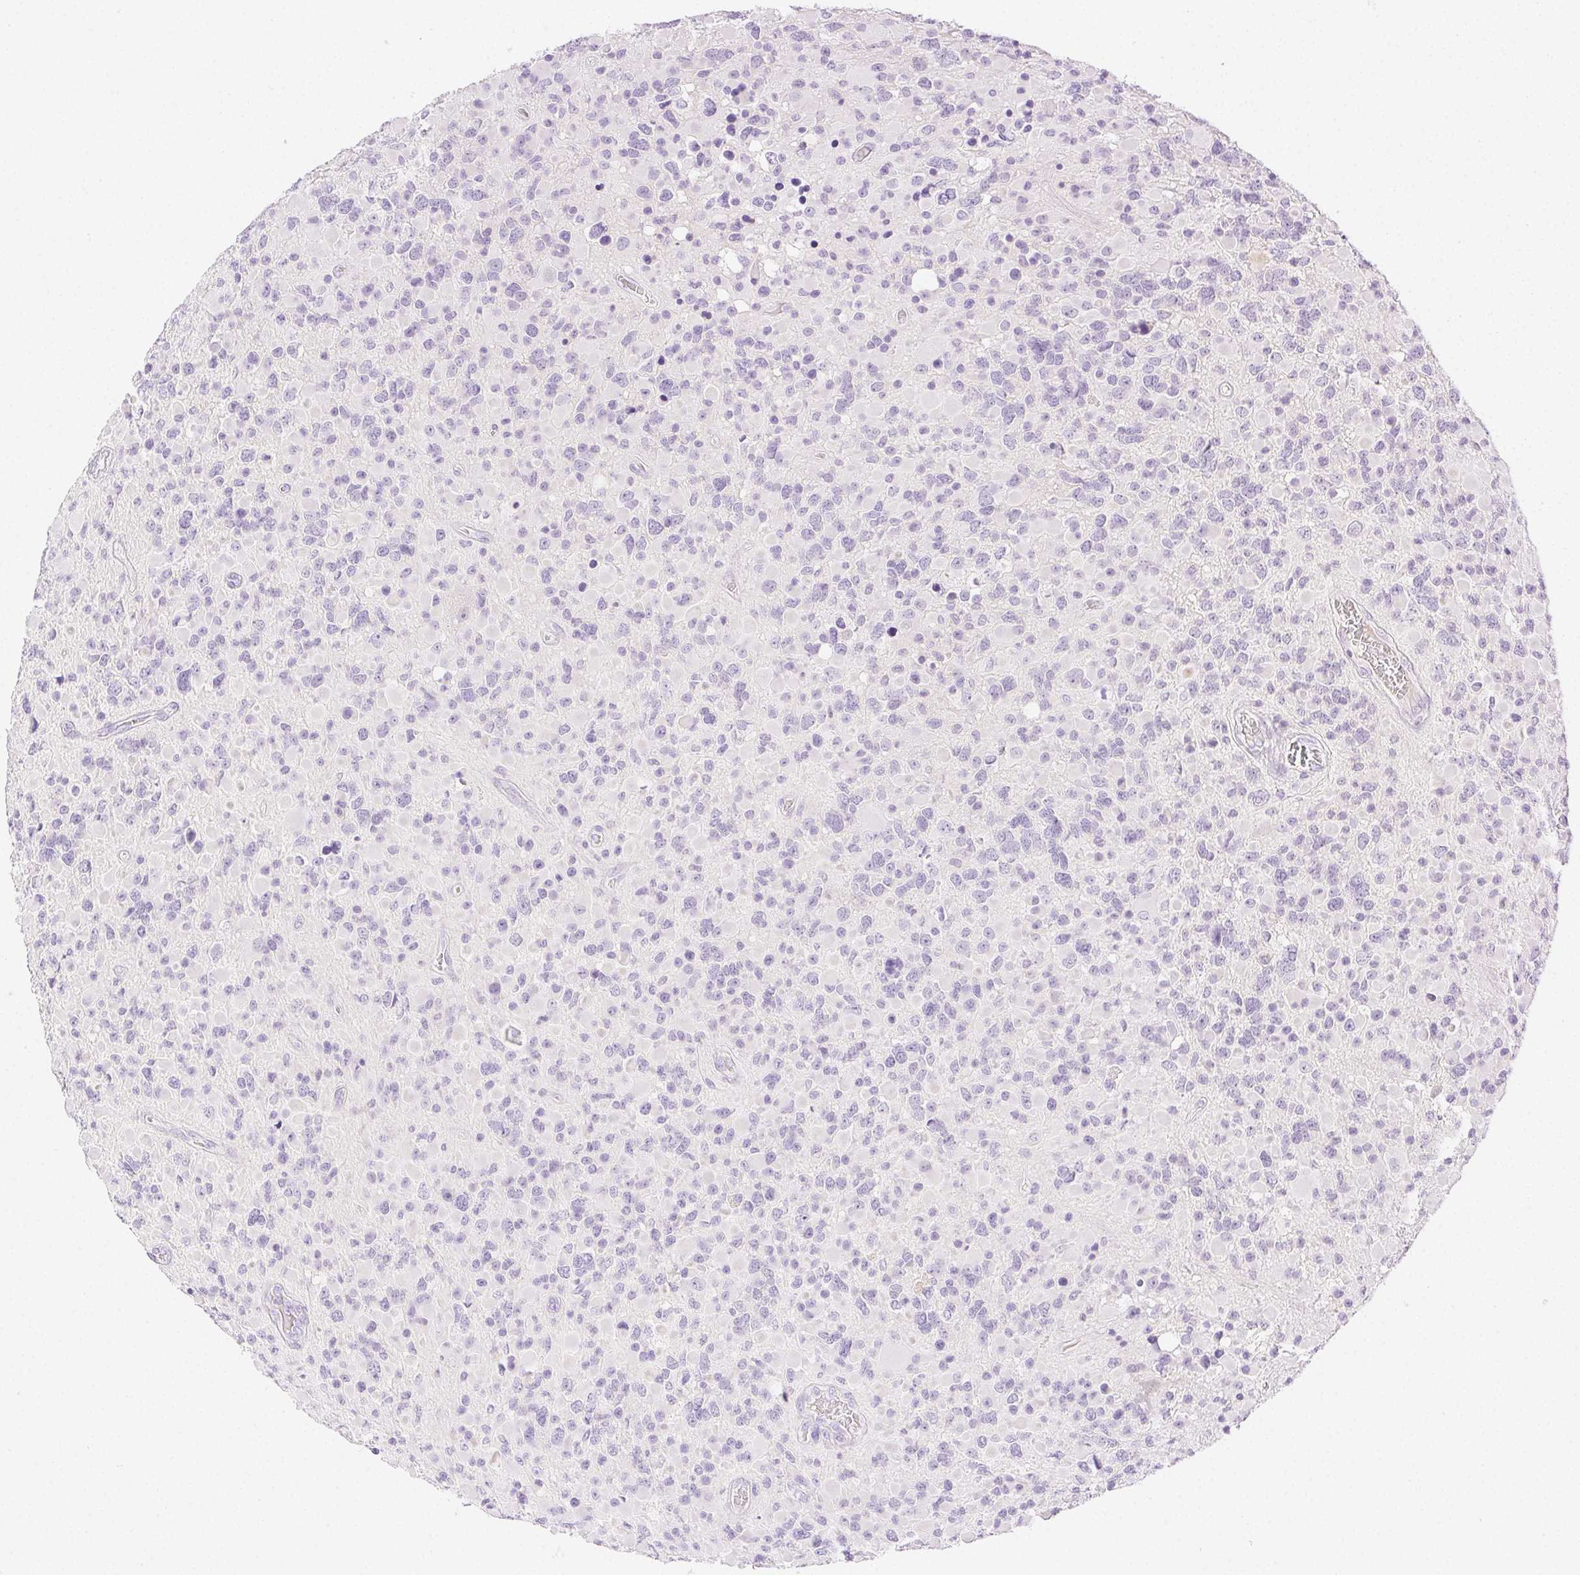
{"staining": {"intensity": "negative", "quantity": "none", "location": "none"}, "tissue": "glioma", "cell_type": "Tumor cells", "image_type": "cancer", "snomed": [{"axis": "morphology", "description": "Glioma, malignant, High grade"}, {"axis": "topography", "description": "Brain"}], "caption": "High-grade glioma (malignant) was stained to show a protein in brown. There is no significant expression in tumor cells. (DAB immunohistochemistry visualized using brightfield microscopy, high magnification).", "gene": "SPACA4", "patient": {"sex": "female", "age": 40}}